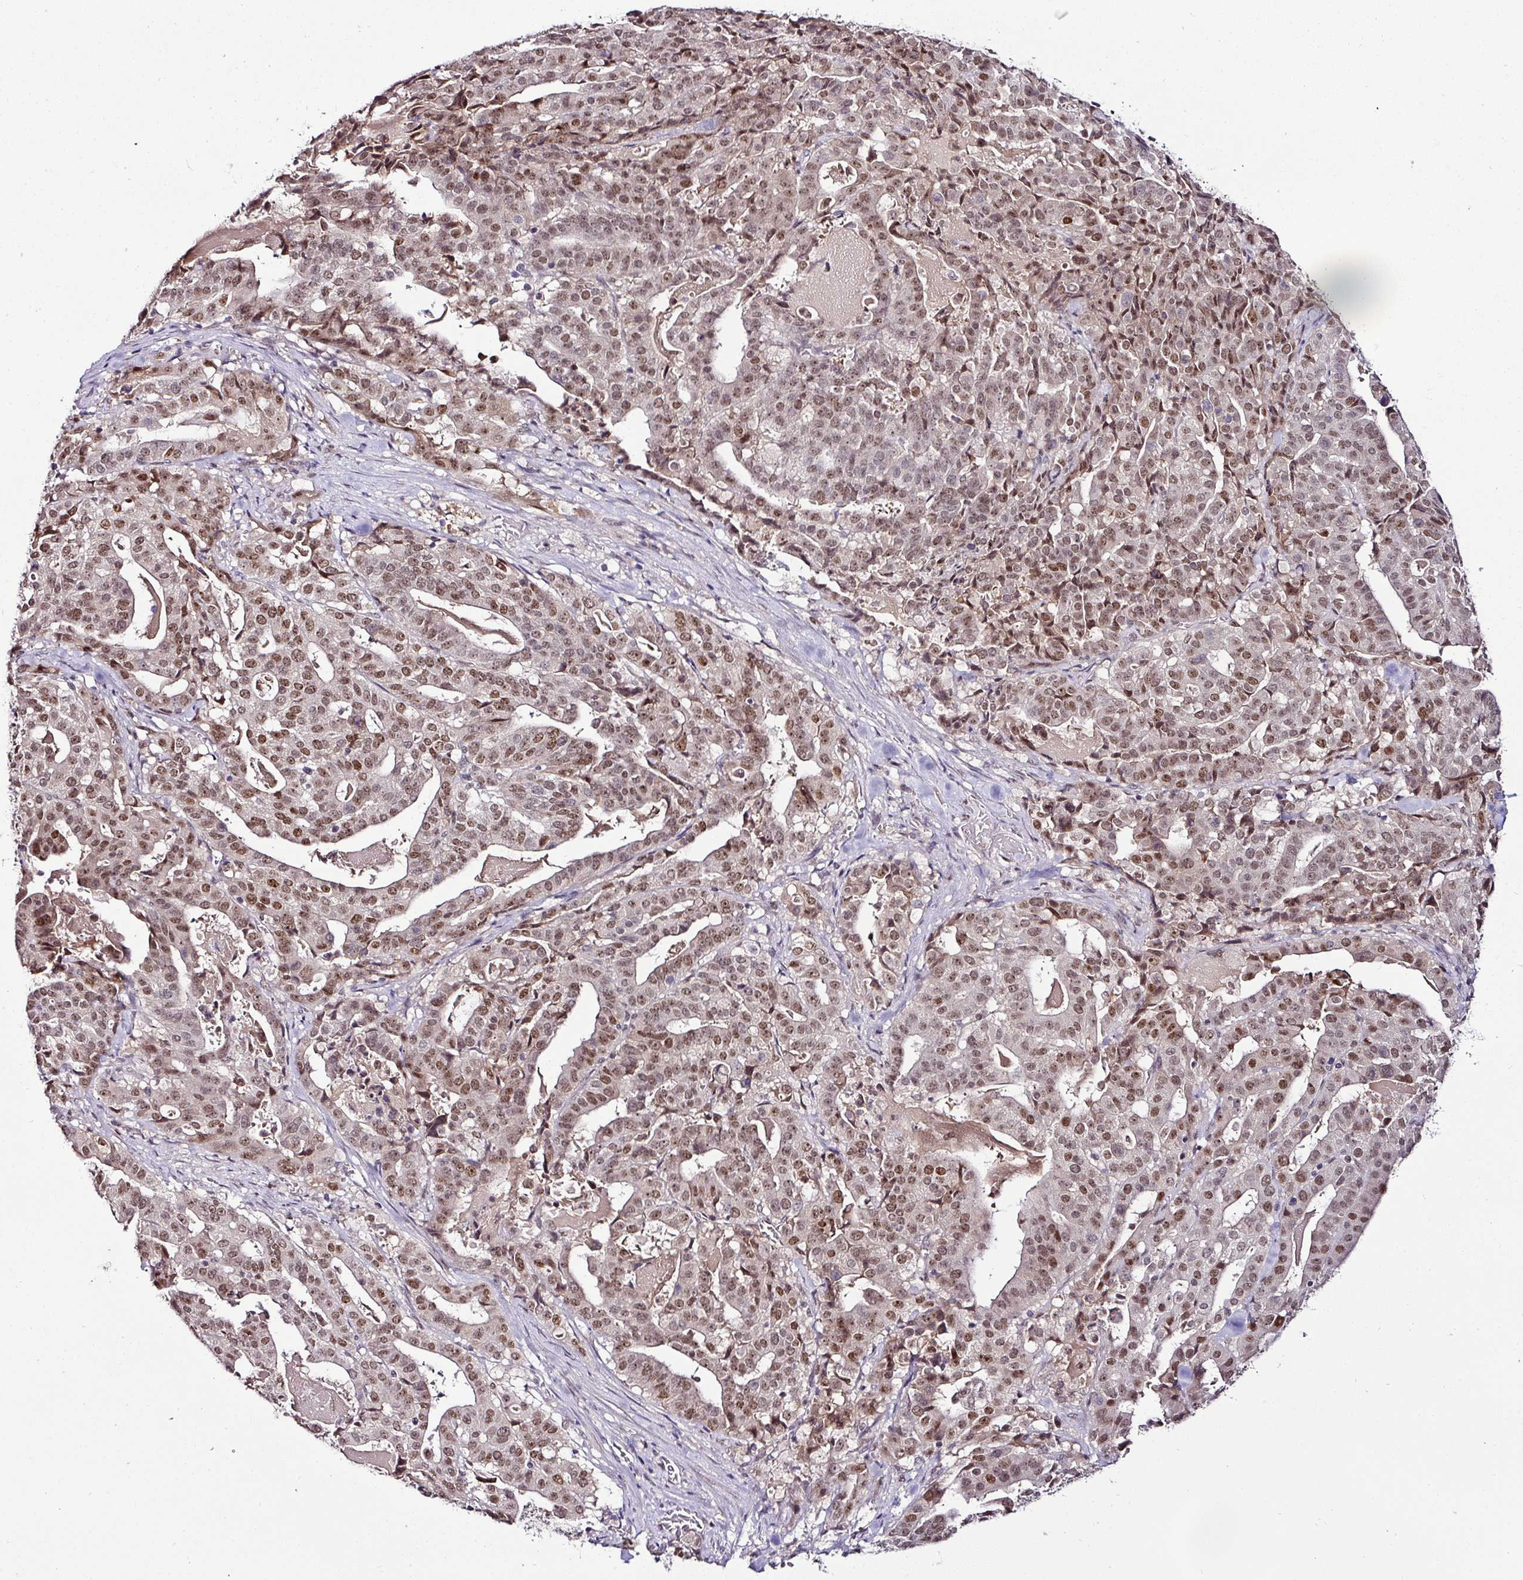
{"staining": {"intensity": "moderate", "quantity": ">75%", "location": "nuclear"}, "tissue": "stomach cancer", "cell_type": "Tumor cells", "image_type": "cancer", "snomed": [{"axis": "morphology", "description": "Adenocarcinoma, NOS"}, {"axis": "topography", "description": "Stomach"}], "caption": "Immunohistochemical staining of human stomach adenocarcinoma demonstrates medium levels of moderate nuclear protein staining in about >75% of tumor cells. Immunohistochemistry (ihc) stains the protein in brown and the nuclei are stained blue.", "gene": "KLF16", "patient": {"sex": "male", "age": 48}}